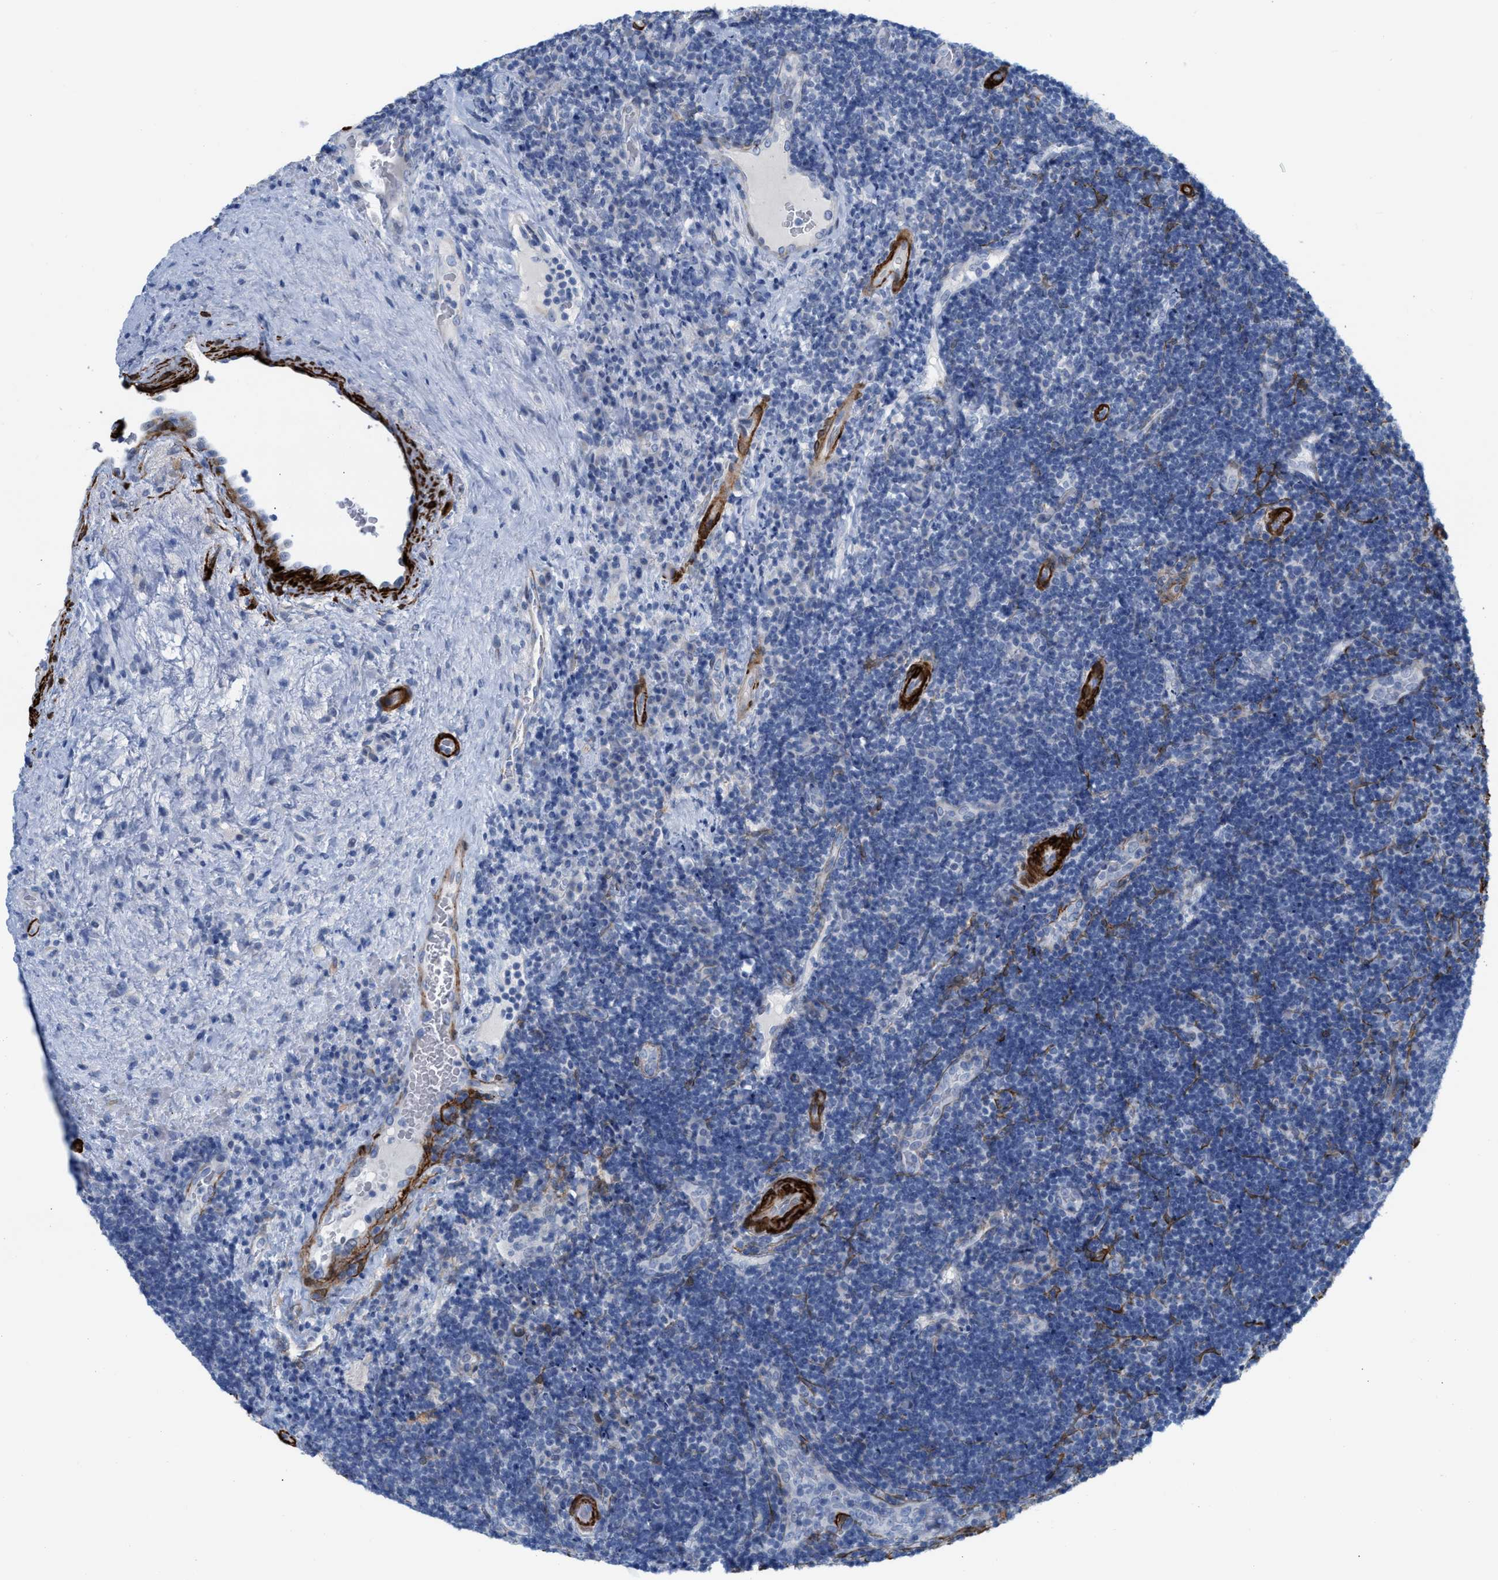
{"staining": {"intensity": "negative", "quantity": "none", "location": "none"}, "tissue": "lymphoma", "cell_type": "Tumor cells", "image_type": "cancer", "snomed": [{"axis": "morphology", "description": "Malignant lymphoma, non-Hodgkin's type, High grade"}, {"axis": "topography", "description": "Tonsil"}], "caption": "A photomicrograph of malignant lymphoma, non-Hodgkin's type (high-grade) stained for a protein reveals no brown staining in tumor cells. (DAB immunohistochemistry (IHC) visualized using brightfield microscopy, high magnification).", "gene": "TAGLN", "patient": {"sex": "female", "age": 36}}